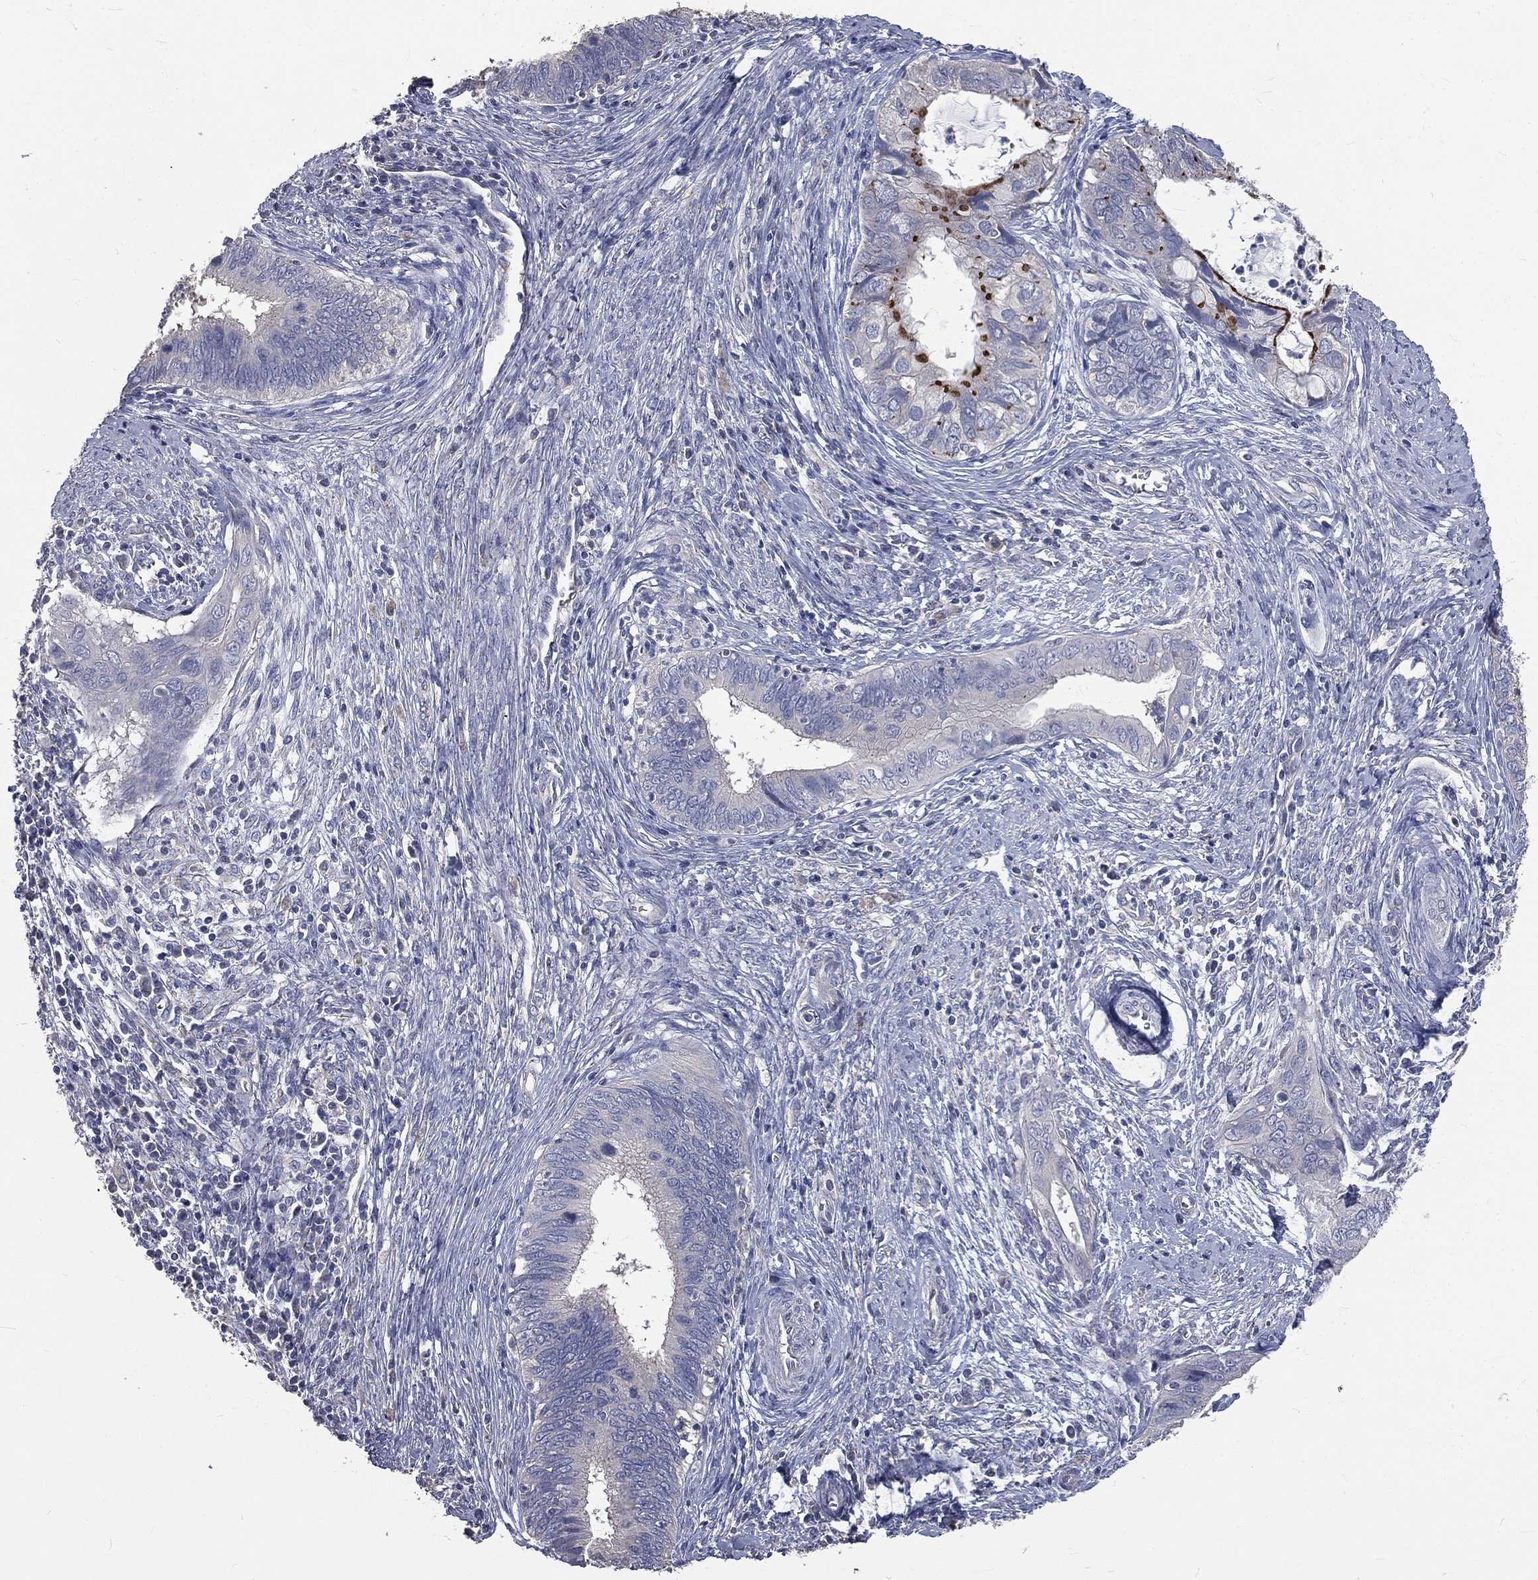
{"staining": {"intensity": "negative", "quantity": "none", "location": "none"}, "tissue": "cervical cancer", "cell_type": "Tumor cells", "image_type": "cancer", "snomed": [{"axis": "morphology", "description": "Adenocarcinoma, NOS"}, {"axis": "topography", "description": "Cervix"}], "caption": "An IHC image of adenocarcinoma (cervical) is shown. There is no staining in tumor cells of adenocarcinoma (cervical).", "gene": "CROCC", "patient": {"sex": "female", "age": 42}}